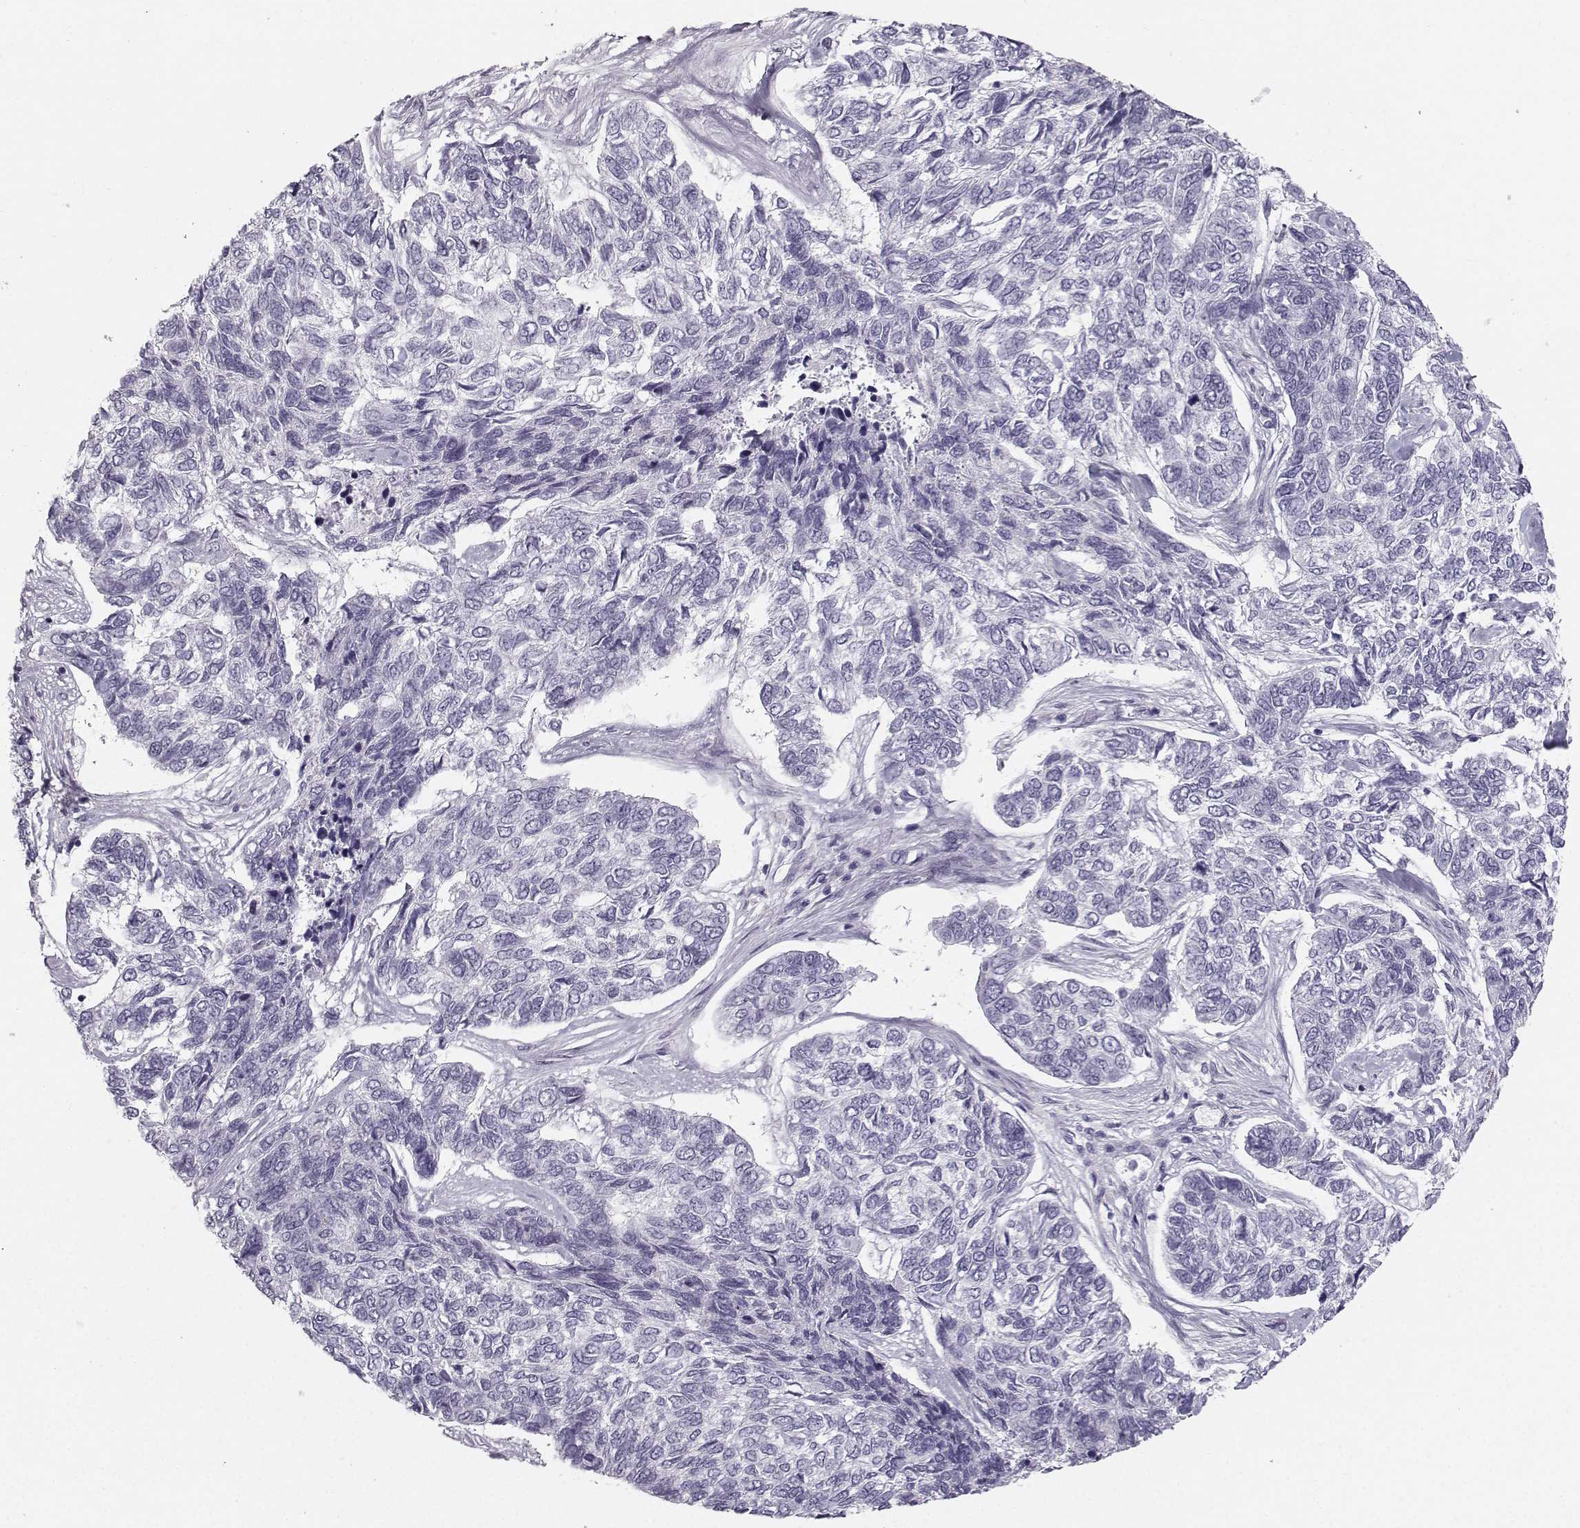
{"staining": {"intensity": "negative", "quantity": "none", "location": "none"}, "tissue": "skin cancer", "cell_type": "Tumor cells", "image_type": "cancer", "snomed": [{"axis": "morphology", "description": "Basal cell carcinoma"}, {"axis": "topography", "description": "Skin"}], "caption": "Tumor cells are negative for protein expression in human skin basal cell carcinoma.", "gene": "CASR", "patient": {"sex": "female", "age": 65}}